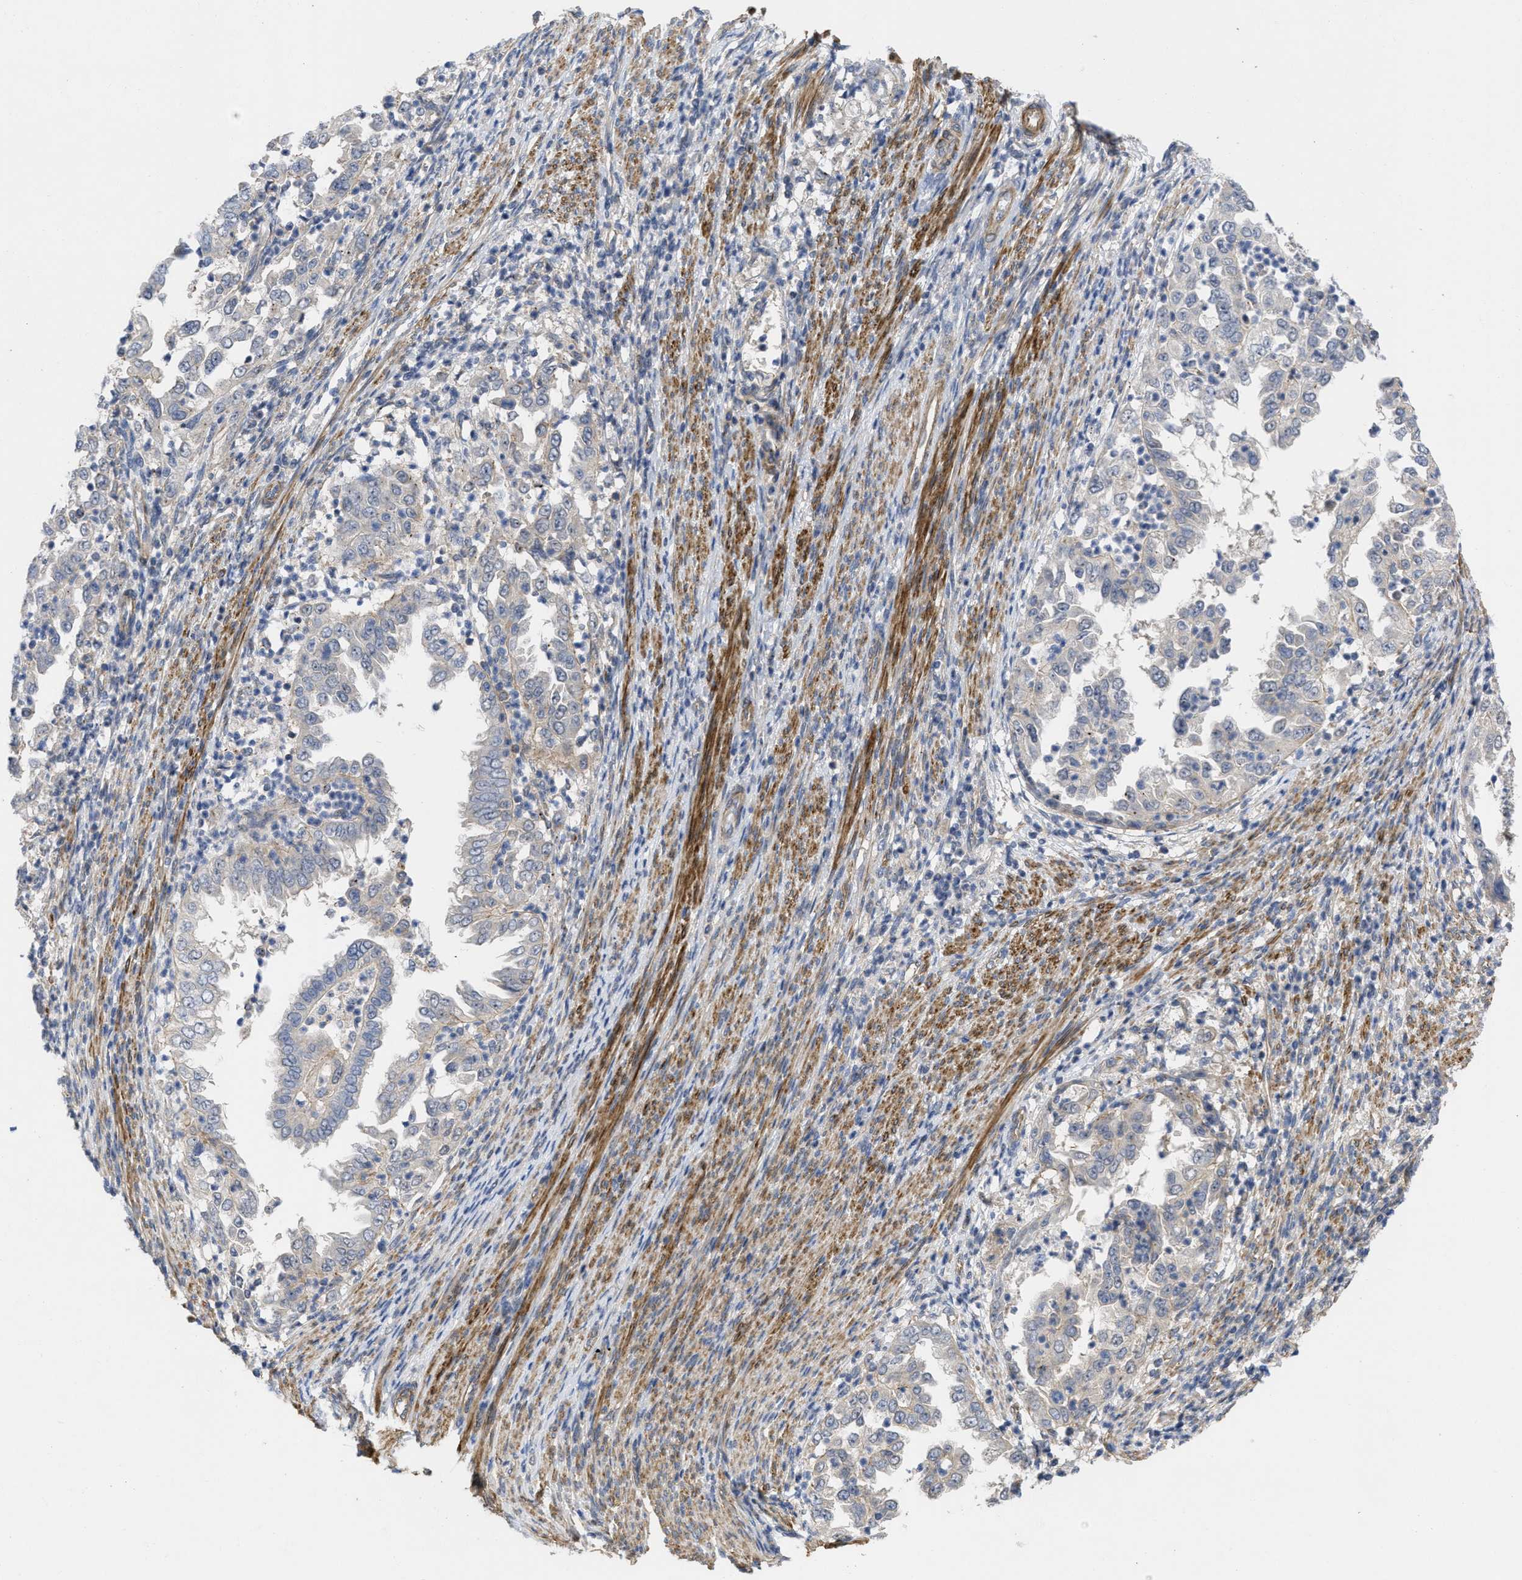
{"staining": {"intensity": "negative", "quantity": "none", "location": "none"}, "tissue": "endometrial cancer", "cell_type": "Tumor cells", "image_type": "cancer", "snomed": [{"axis": "morphology", "description": "Adenocarcinoma, NOS"}, {"axis": "topography", "description": "Endometrium"}], "caption": "This is an IHC photomicrograph of human endometrial adenocarcinoma. There is no positivity in tumor cells.", "gene": "ARHGEF26", "patient": {"sex": "female", "age": 85}}